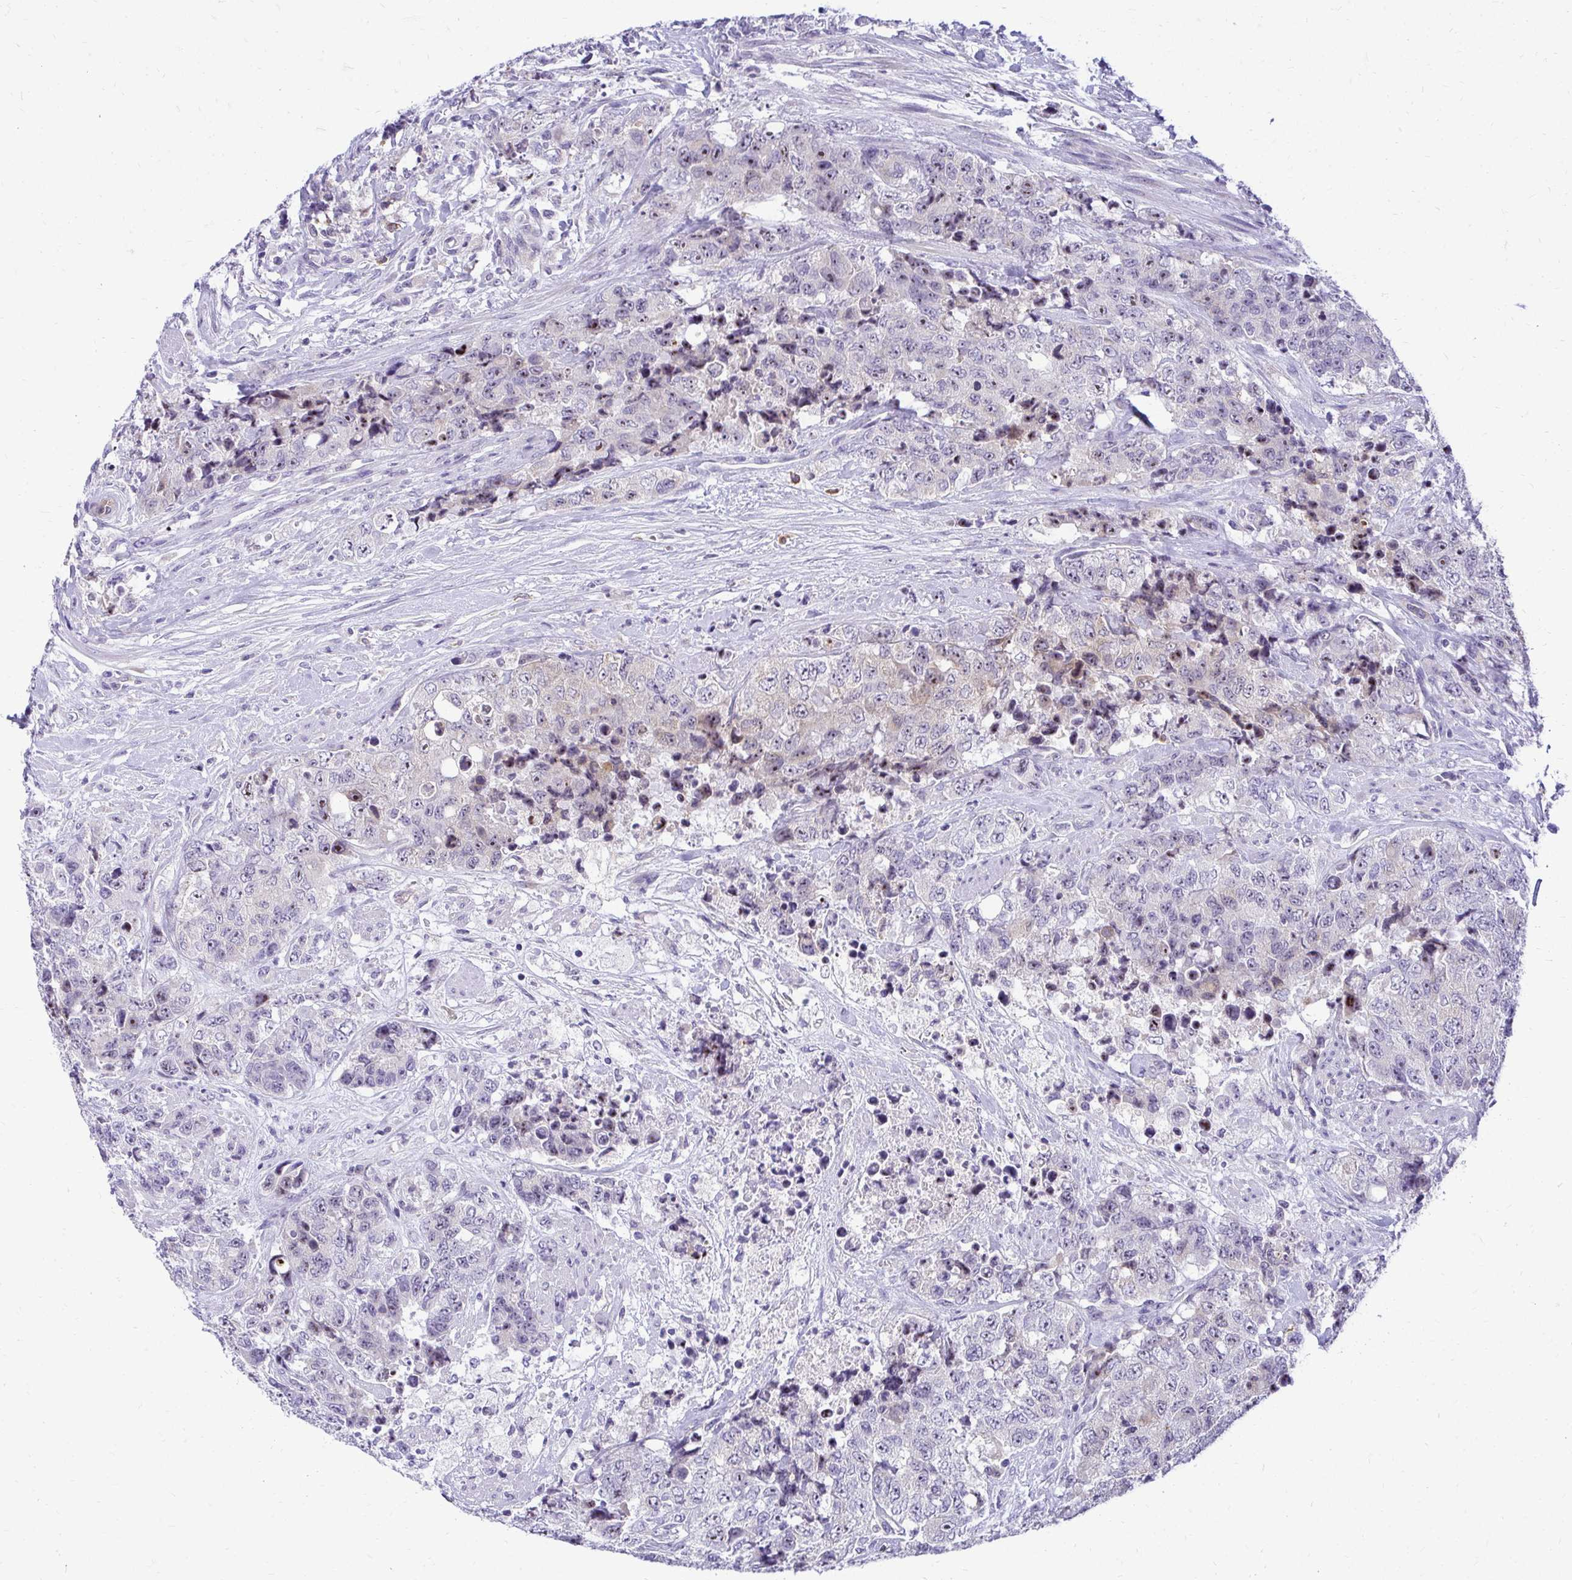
{"staining": {"intensity": "negative", "quantity": "none", "location": "none"}, "tissue": "urothelial cancer", "cell_type": "Tumor cells", "image_type": "cancer", "snomed": [{"axis": "morphology", "description": "Urothelial carcinoma, High grade"}, {"axis": "topography", "description": "Urinary bladder"}], "caption": "This photomicrograph is of urothelial cancer stained with IHC to label a protein in brown with the nuclei are counter-stained blue. There is no expression in tumor cells.", "gene": "NIFK", "patient": {"sex": "female", "age": 78}}